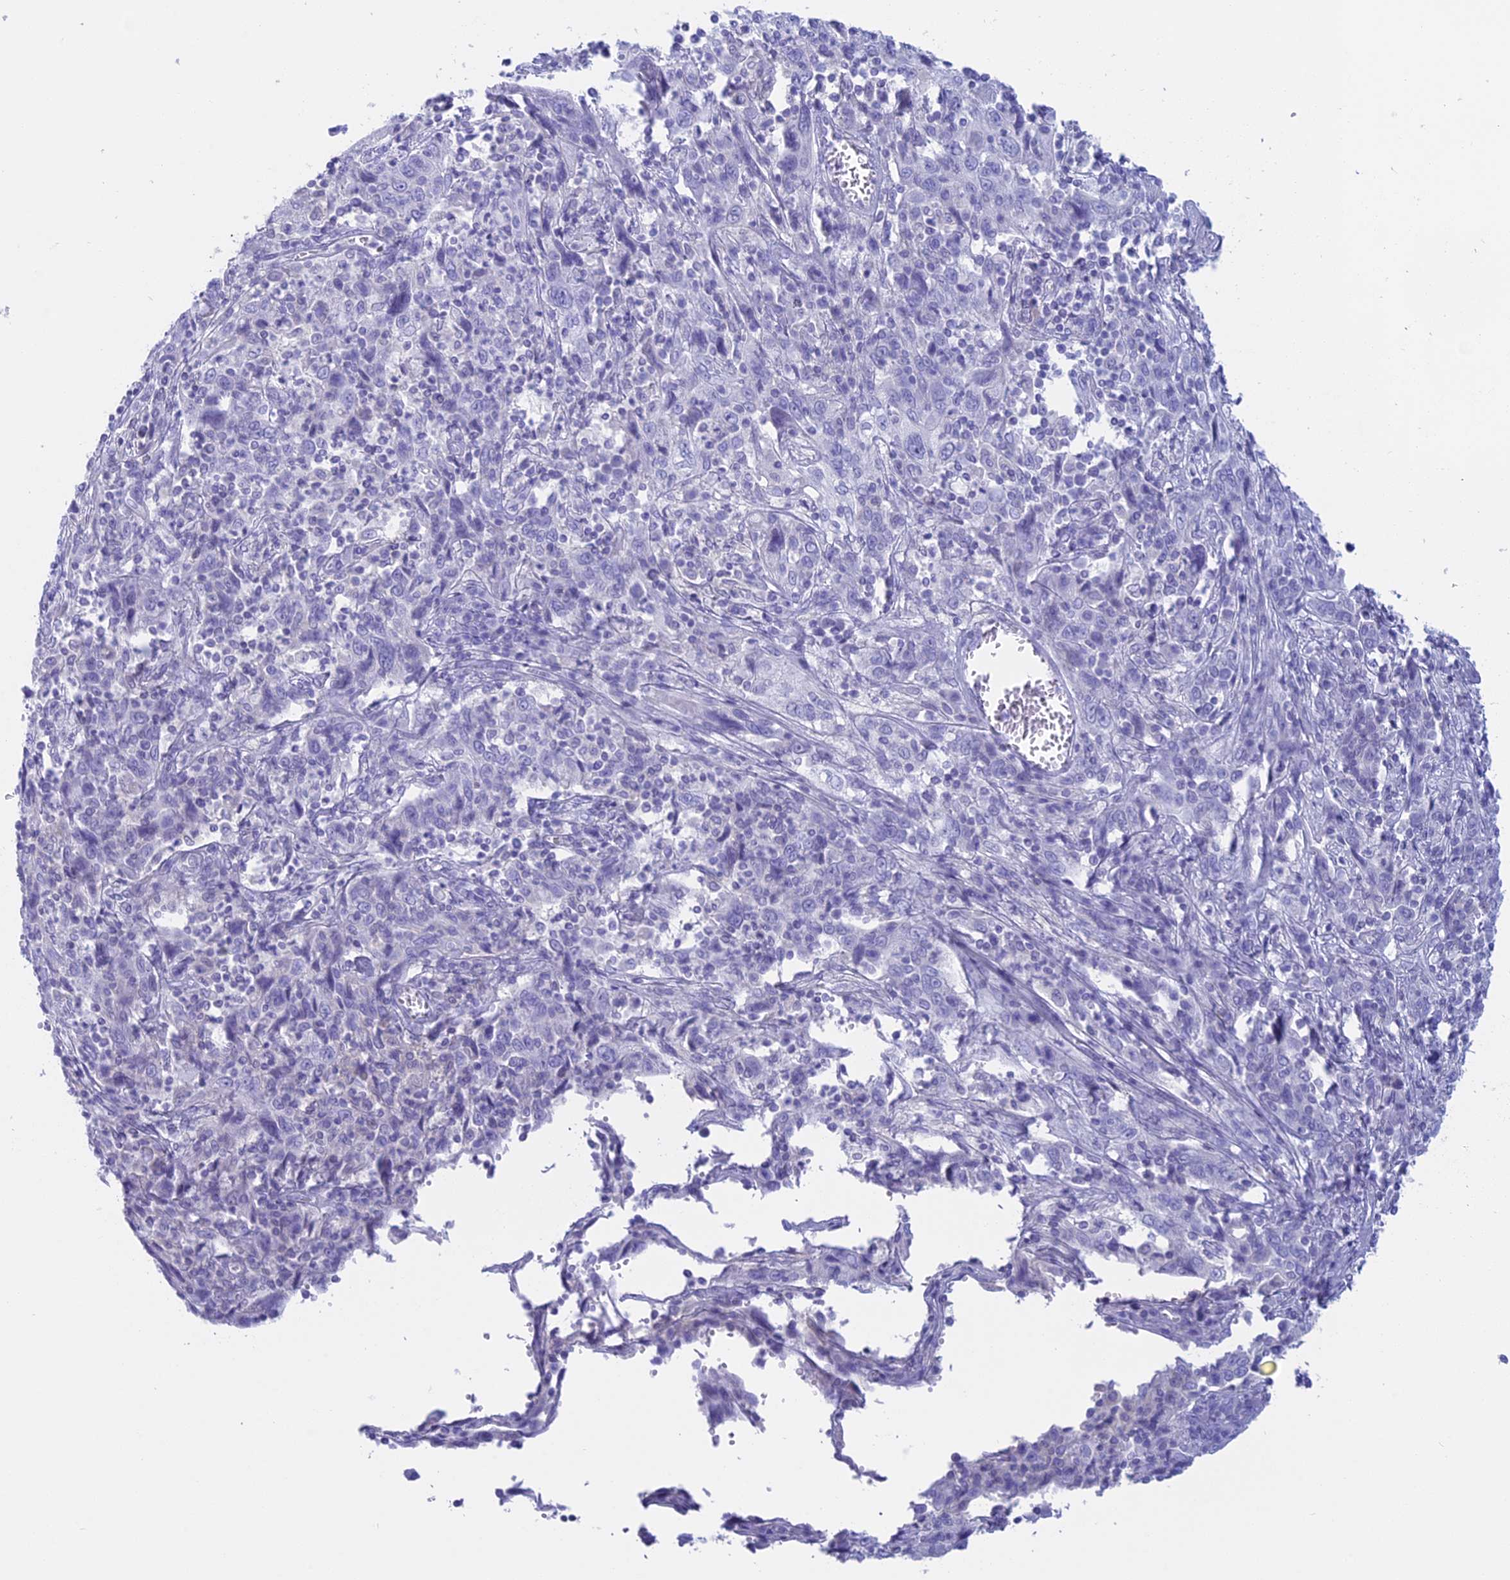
{"staining": {"intensity": "negative", "quantity": "none", "location": "none"}, "tissue": "cervical cancer", "cell_type": "Tumor cells", "image_type": "cancer", "snomed": [{"axis": "morphology", "description": "Squamous cell carcinoma, NOS"}, {"axis": "topography", "description": "Cervix"}], "caption": "The micrograph reveals no staining of tumor cells in cervical cancer (squamous cell carcinoma).", "gene": "RP1", "patient": {"sex": "female", "age": 46}}